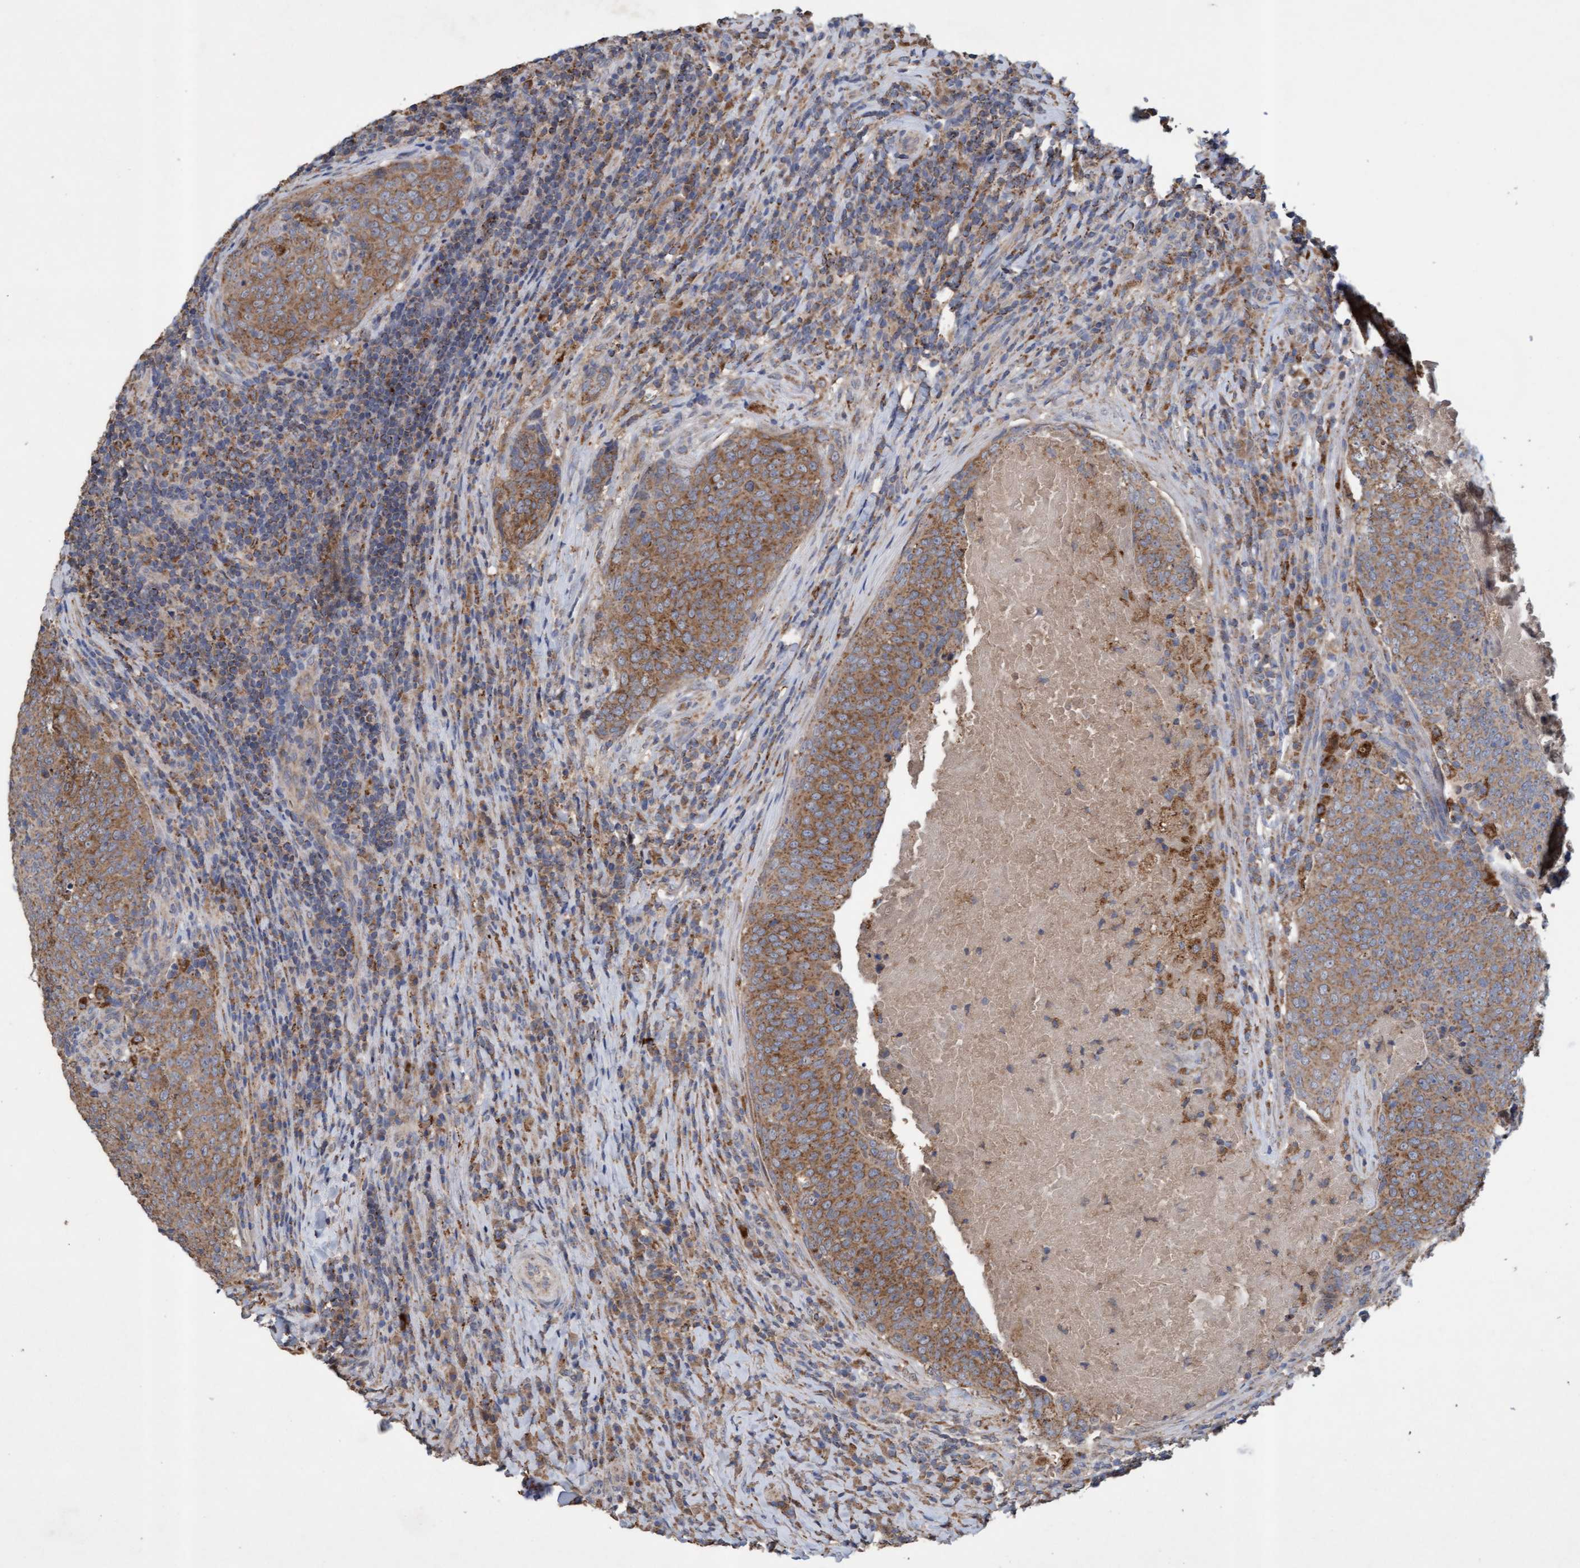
{"staining": {"intensity": "moderate", "quantity": ">75%", "location": "cytoplasmic/membranous"}, "tissue": "head and neck cancer", "cell_type": "Tumor cells", "image_type": "cancer", "snomed": [{"axis": "morphology", "description": "Squamous cell carcinoma, NOS"}, {"axis": "morphology", "description": "Squamous cell carcinoma, metastatic, NOS"}, {"axis": "topography", "description": "Lymph node"}, {"axis": "topography", "description": "Head-Neck"}], "caption": "The immunohistochemical stain shows moderate cytoplasmic/membranous staining in tumor cells of head and neck cancer (squamous cell carcinoma) tissue. (DAB (3,3'-diaminobenzidine) IHC with brightfield microscopy, high magnification).", "gene": "ATPAF2", "patient": {"sex": "male", "age": 62}}